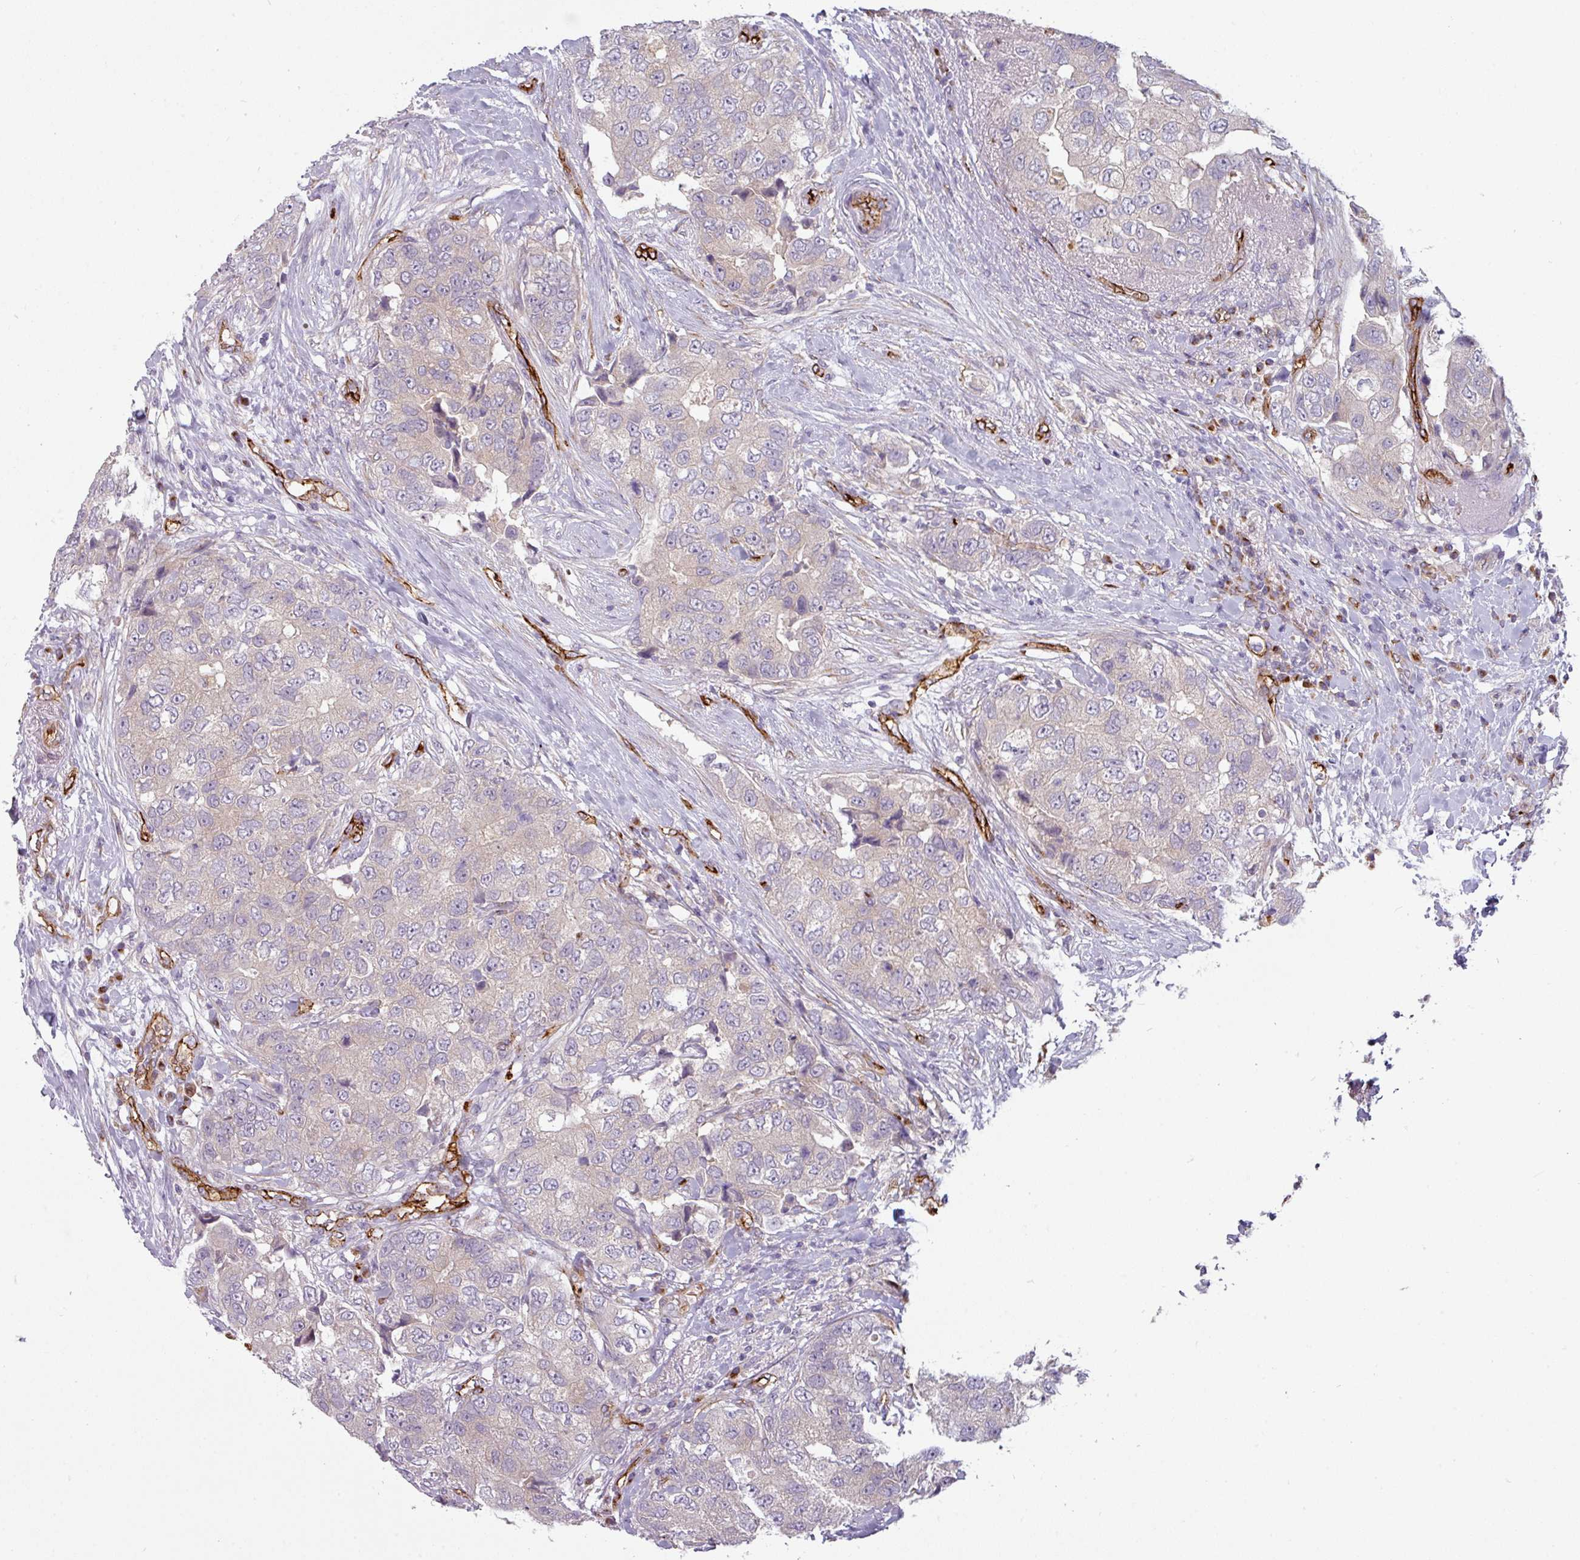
{"staining": {"intensity": "negative", "quantity": "none", "location": "none"}, "tissue": "breast cancer", "cell_type": "Tumor cells", "image_type": "cancer", "snomed": [{"axis": "morphology", "description": "Normal tissue, NOS"}, {"axis": "morphology", "description": "Duct carcinoma"}, {"axis": "topography", "description": "Breast"}], "caption": "This is a histopathology image of immunohistochemistry staining of breast cancer, which shows no expression in tumor cells.", "gene": "PRODH2", "patient": {"sex": "female", "age": 62}}